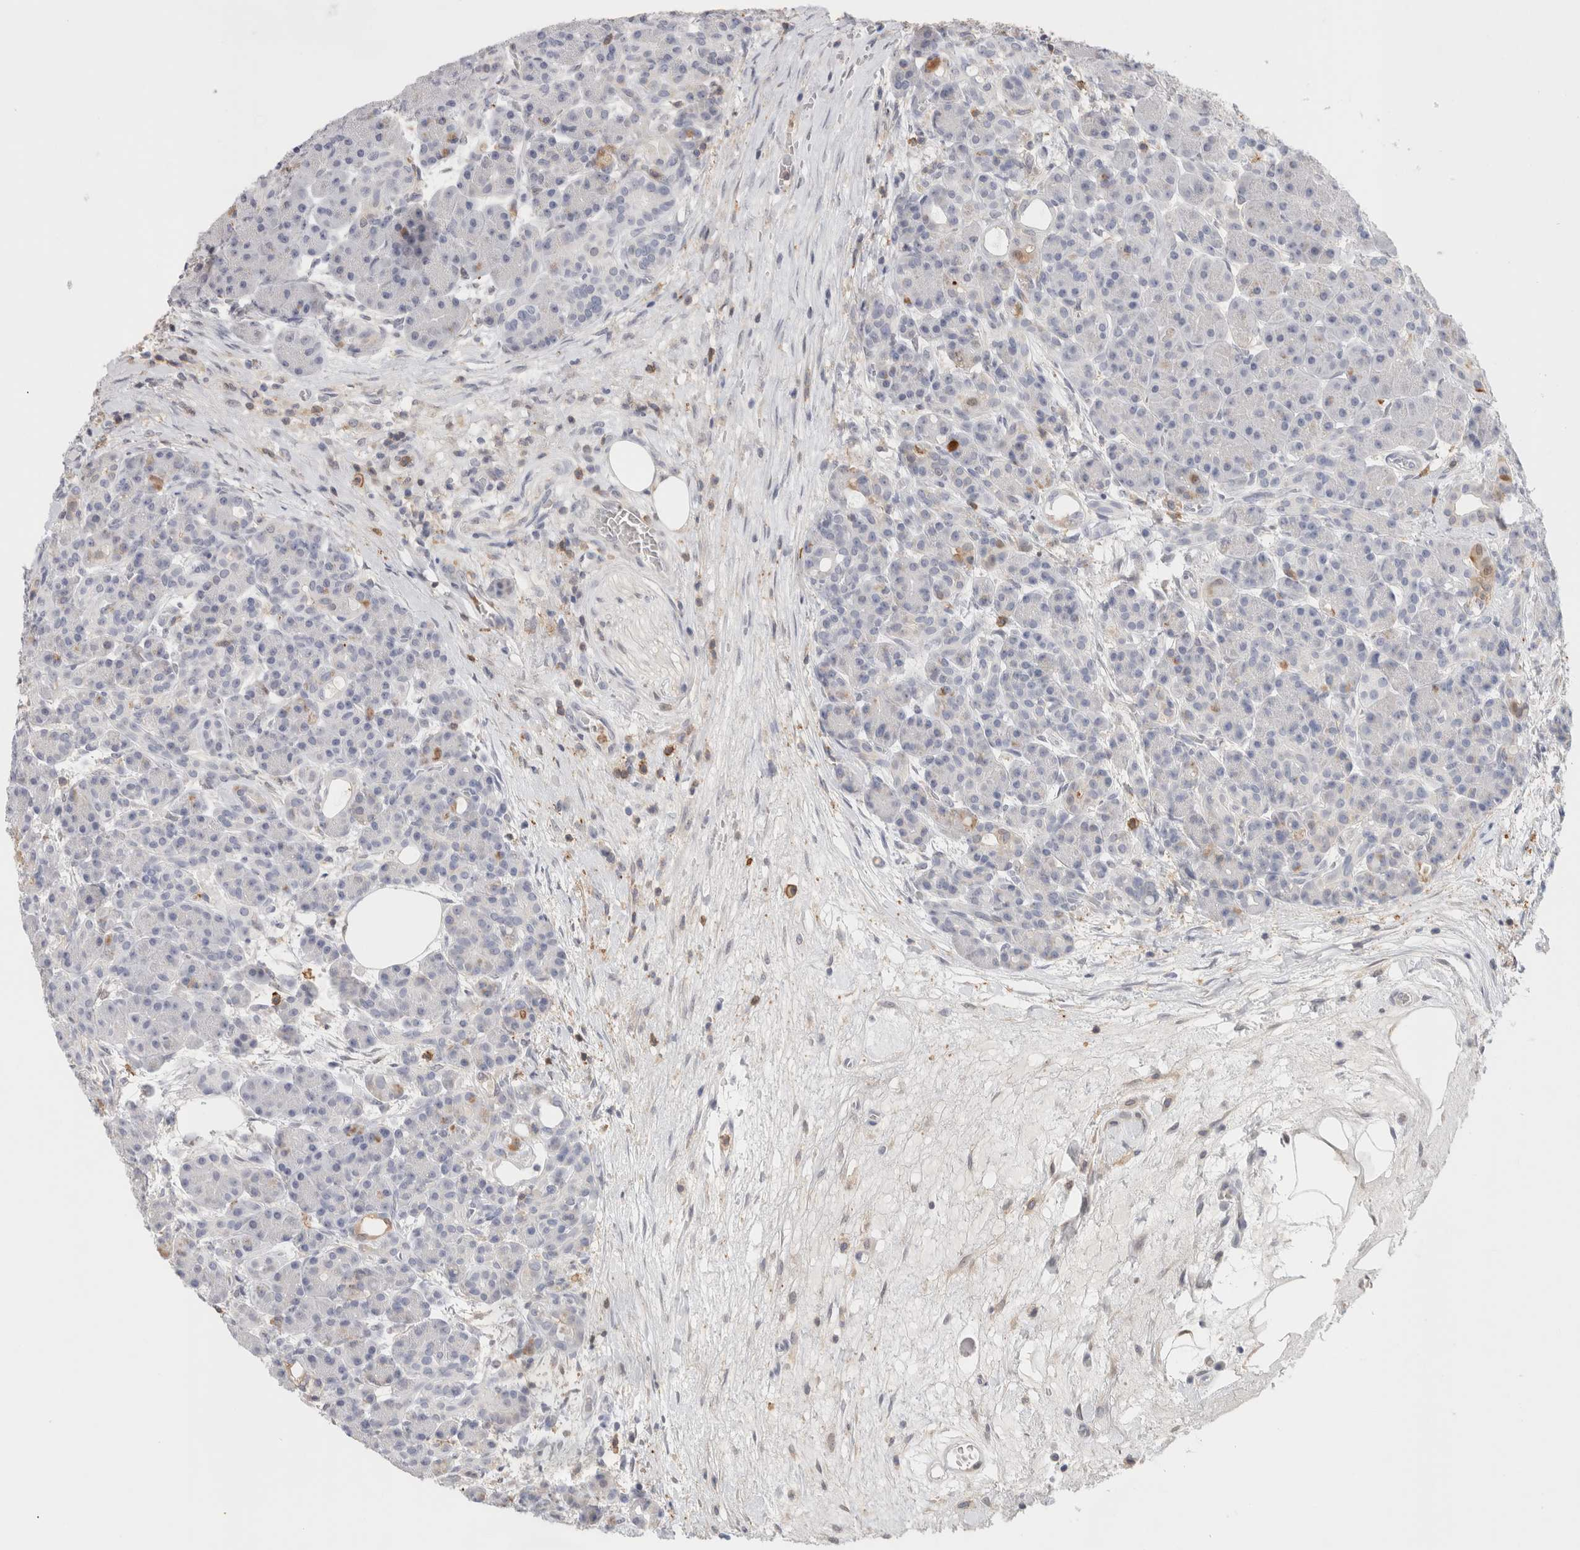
{"staining": {"intensity": "negative", "quantity": "none", "location": "none"}, "tissue": "pancreas", "cell_type": "Exocrine glandular cells", "image_type": "normal", "snomed": [{"axis": "morphology", "description": "Normal tissue, NOS"}, {"axis": "topography", "description": "Pancreas"}], "caption": "This is an immunohistochemistry micrograph of benign human pancreas. There is no expression in exocrine glandular cells.", "gene": "P2RY2", "patient": {"sex": "male", "age": 63}}